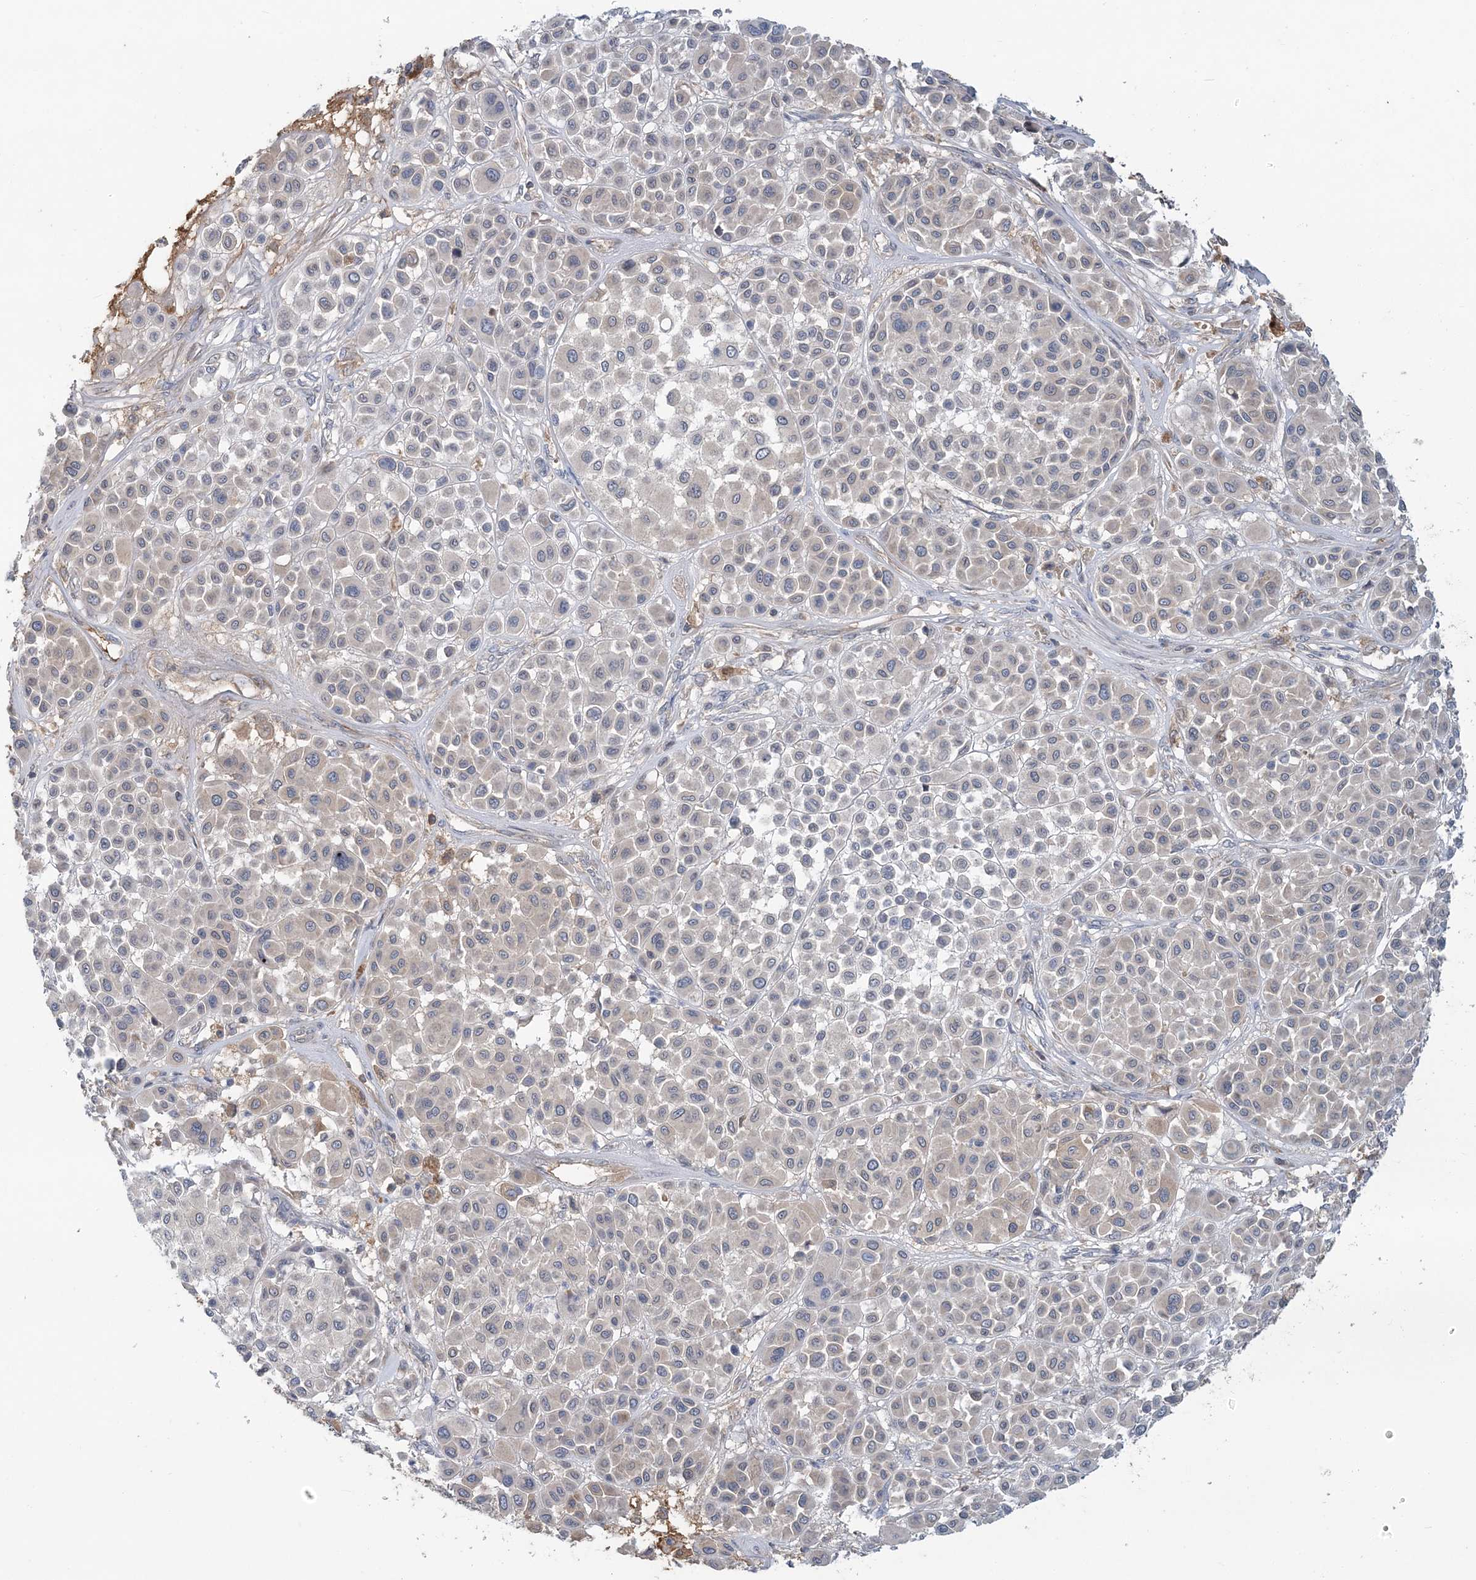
{"staining": {"intensity": "negative", "quantity": "none", "location": "none"}, "tissue": "melanoma", "cell_type": "Tumor cells", "image_type": "cancer", "snomed": [{"axis": "morphology", "description": "Malignant melanoma, Metastatic site"}, {"axis": "topography", "description": "Soft tissue"}], "caption": "Immunohistochemistry histopathology image of melanoma stained for a protein (brown), which demonstrates no expression in tumor cells.", "gene": "RNF25", "patient": {"sex": "male", "age": 41}}